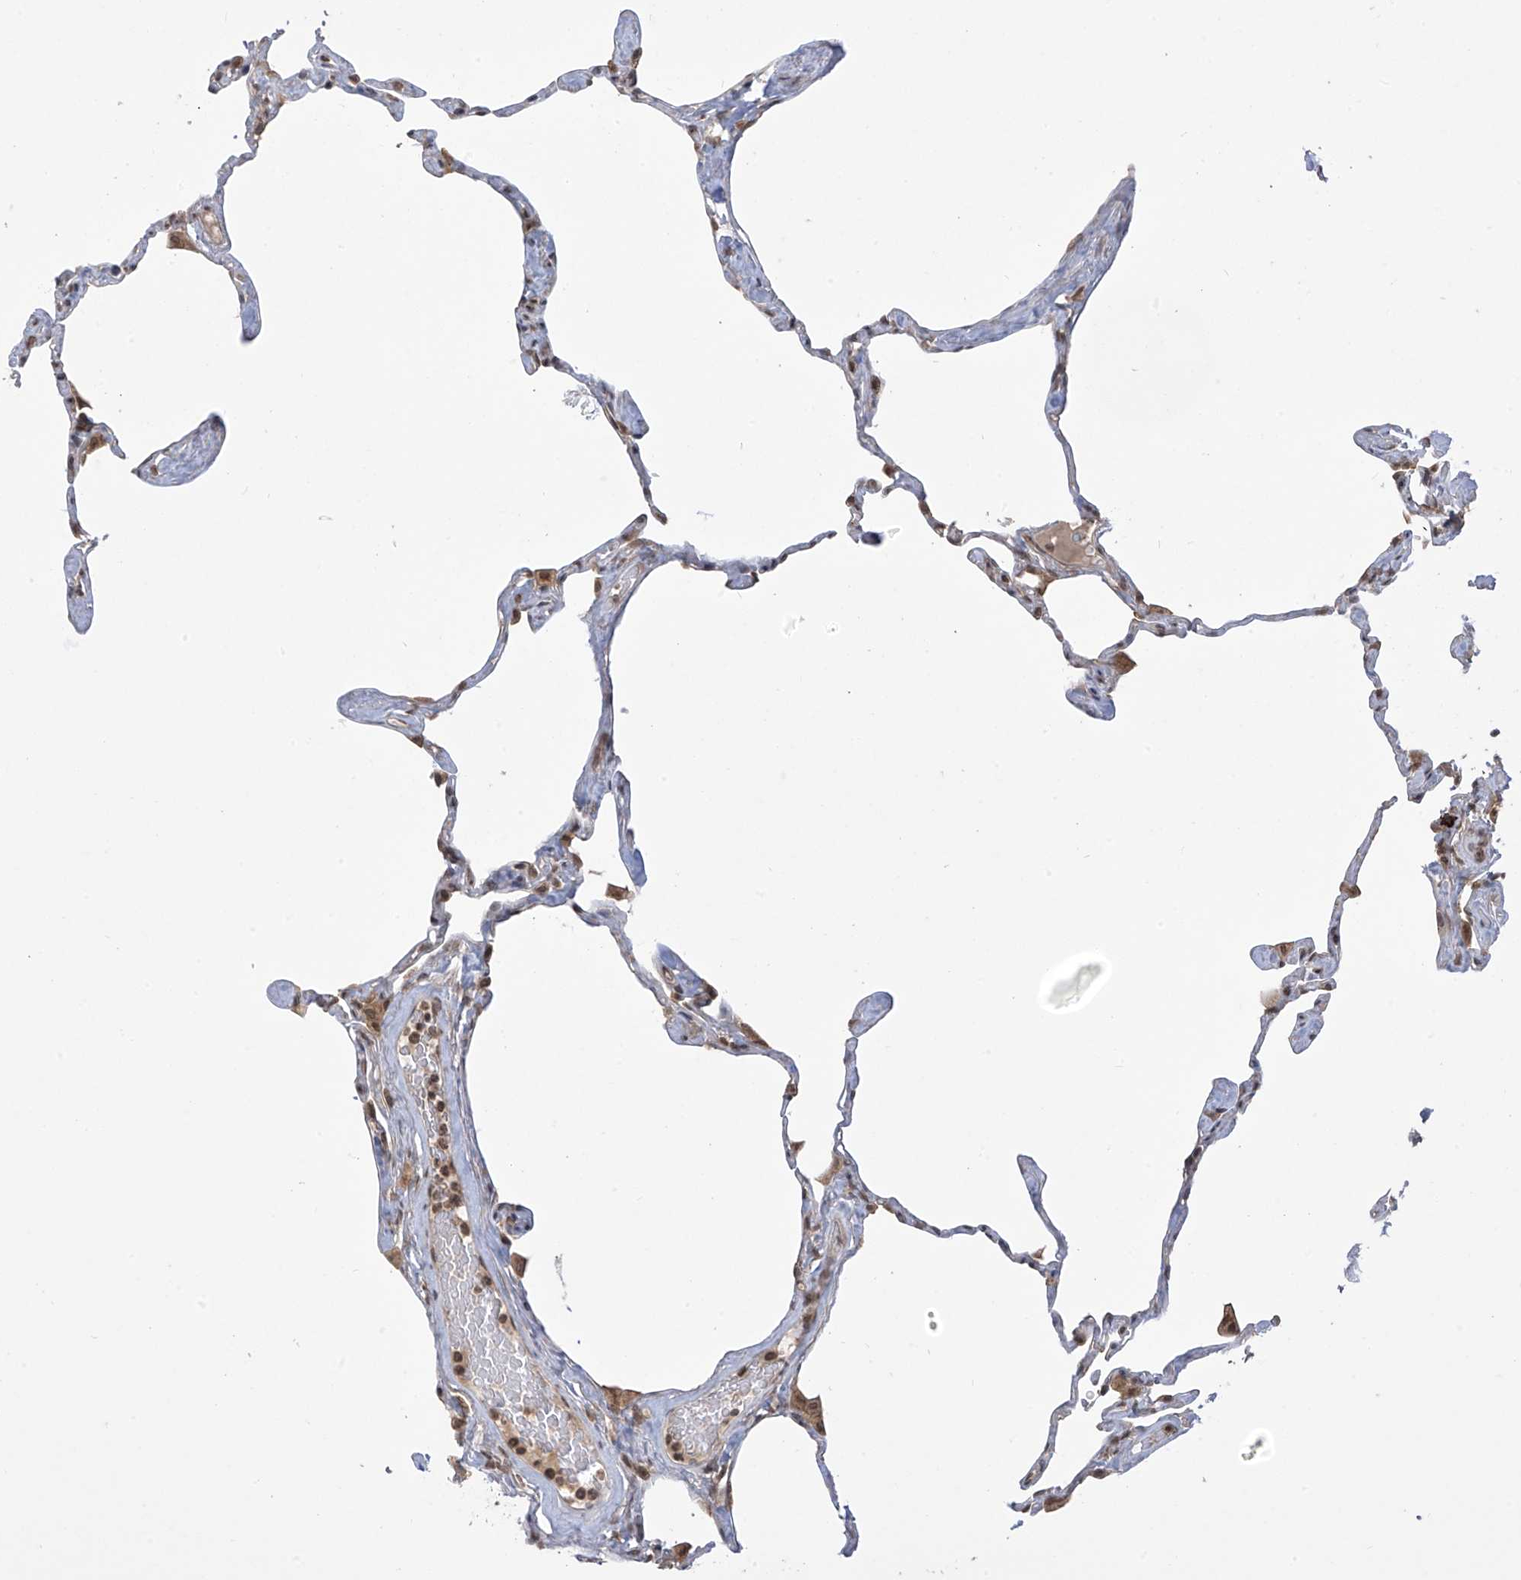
{"staining": {"intensity": "weak", "quantity": "25%-75%", "location": "cytoplasmic/membranous,nuclear"}, "tissue": "lung", "cell_type": "Alveolar cells", "image_type": "normal", "snomed": [{"axis": "morphology", "description": "Normal tissue, NOS"}, {"axis": "topography", "description": "Lung"}], "caption": "This image exhibits immunohistochemistry (IHC) staining of benign lung, with low weak cytoplasmic/membranous,nuclear staining in about 25%-75% of alveolar cells.", "gene": "LCOR", "patient": {"sex": "male", "age": 65}}